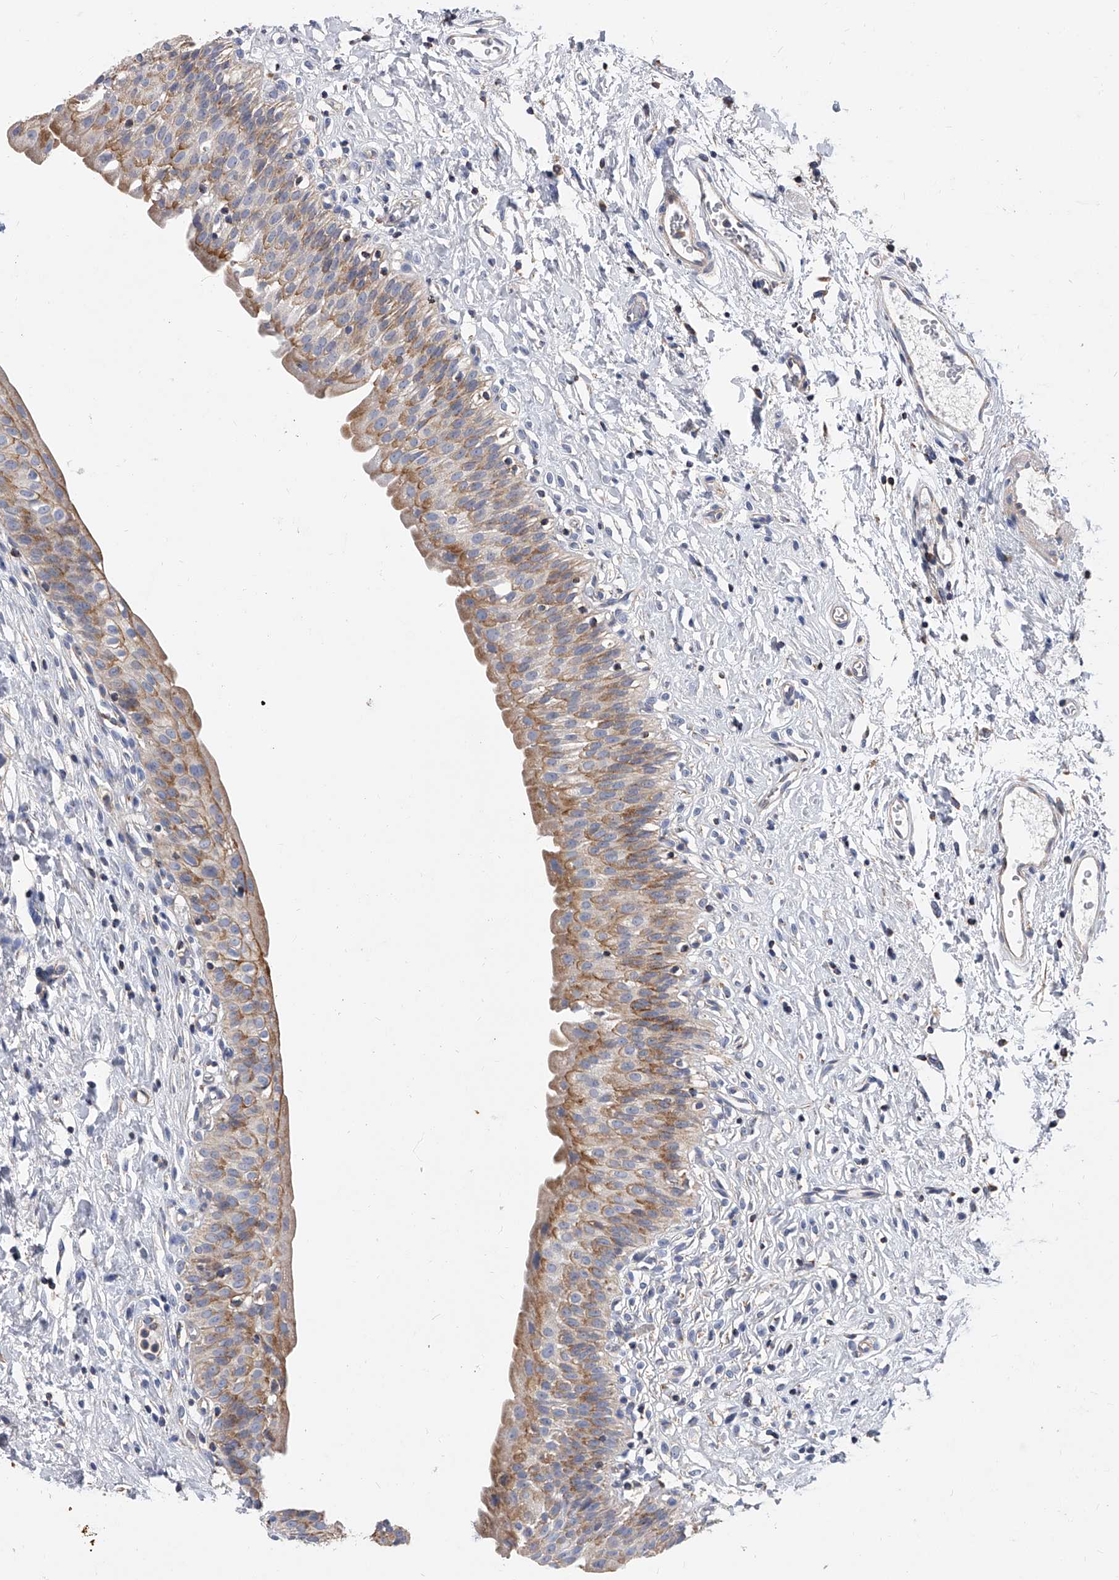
{"staining": {"intensity": "moderate", "quantity": ">75%", "location": "cytoplasmic/membranous"}, "tissue": "urinary bladder", "cell_type": "Urothelial cells", "image_type": "normal", "snomed": [{"axis": "morphology", "description": "Normal tissue, NOS"}, {"axis": "topography", "description": "Urinary bladder"}], "caption": "This image exhibits normal urinary bladder stained with immunohistochemistry (IHC) to label a protein in brown. The cytoplasmic/membranous of urothelial cells show moderate positivity for the protein. Nuclei are counter-stained blue.", "gene": "PDSS2", "patient": {"sex": "male", "age": 51}}